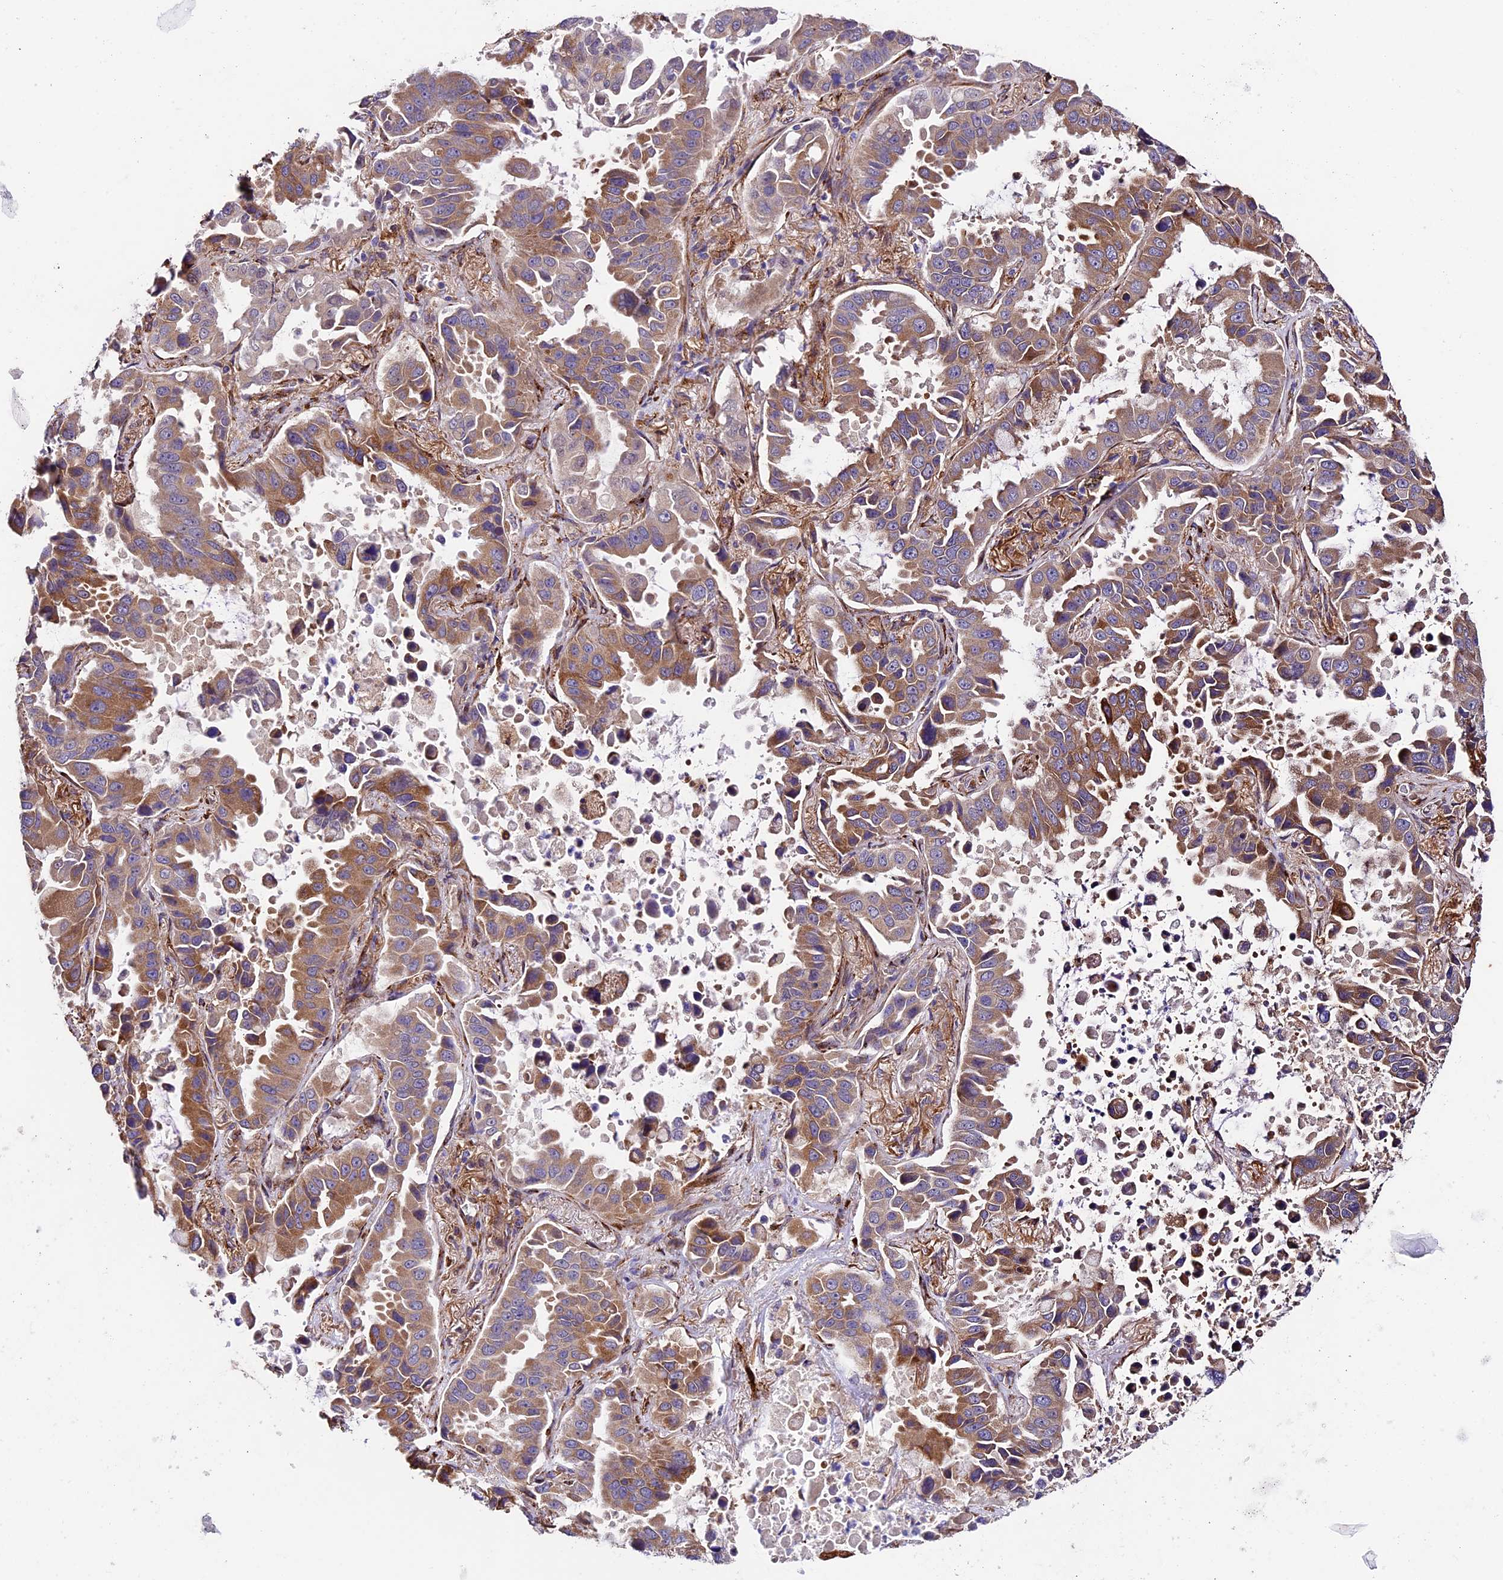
{"staining": {"intensity": "moderate", "quantity": "25%-75%", "location": "cytoplasmic/membranous"}, "tissue": "lung cancer", "cell_type": "Tumor cells", "image_type": "cancer", "snomed": [{"axis": "morphology", "description": "Adenocarcinoma, NOS"}, {"axis": "topography", "description": "Lung"}], "caption": "Tumor cells display medium levels of moderate cytoplasmic/membranous positivity in about 25%-75% of cells in human lung cancer.", "gene": "LSM7", "patient": {"sex": "male", "age": 64}}